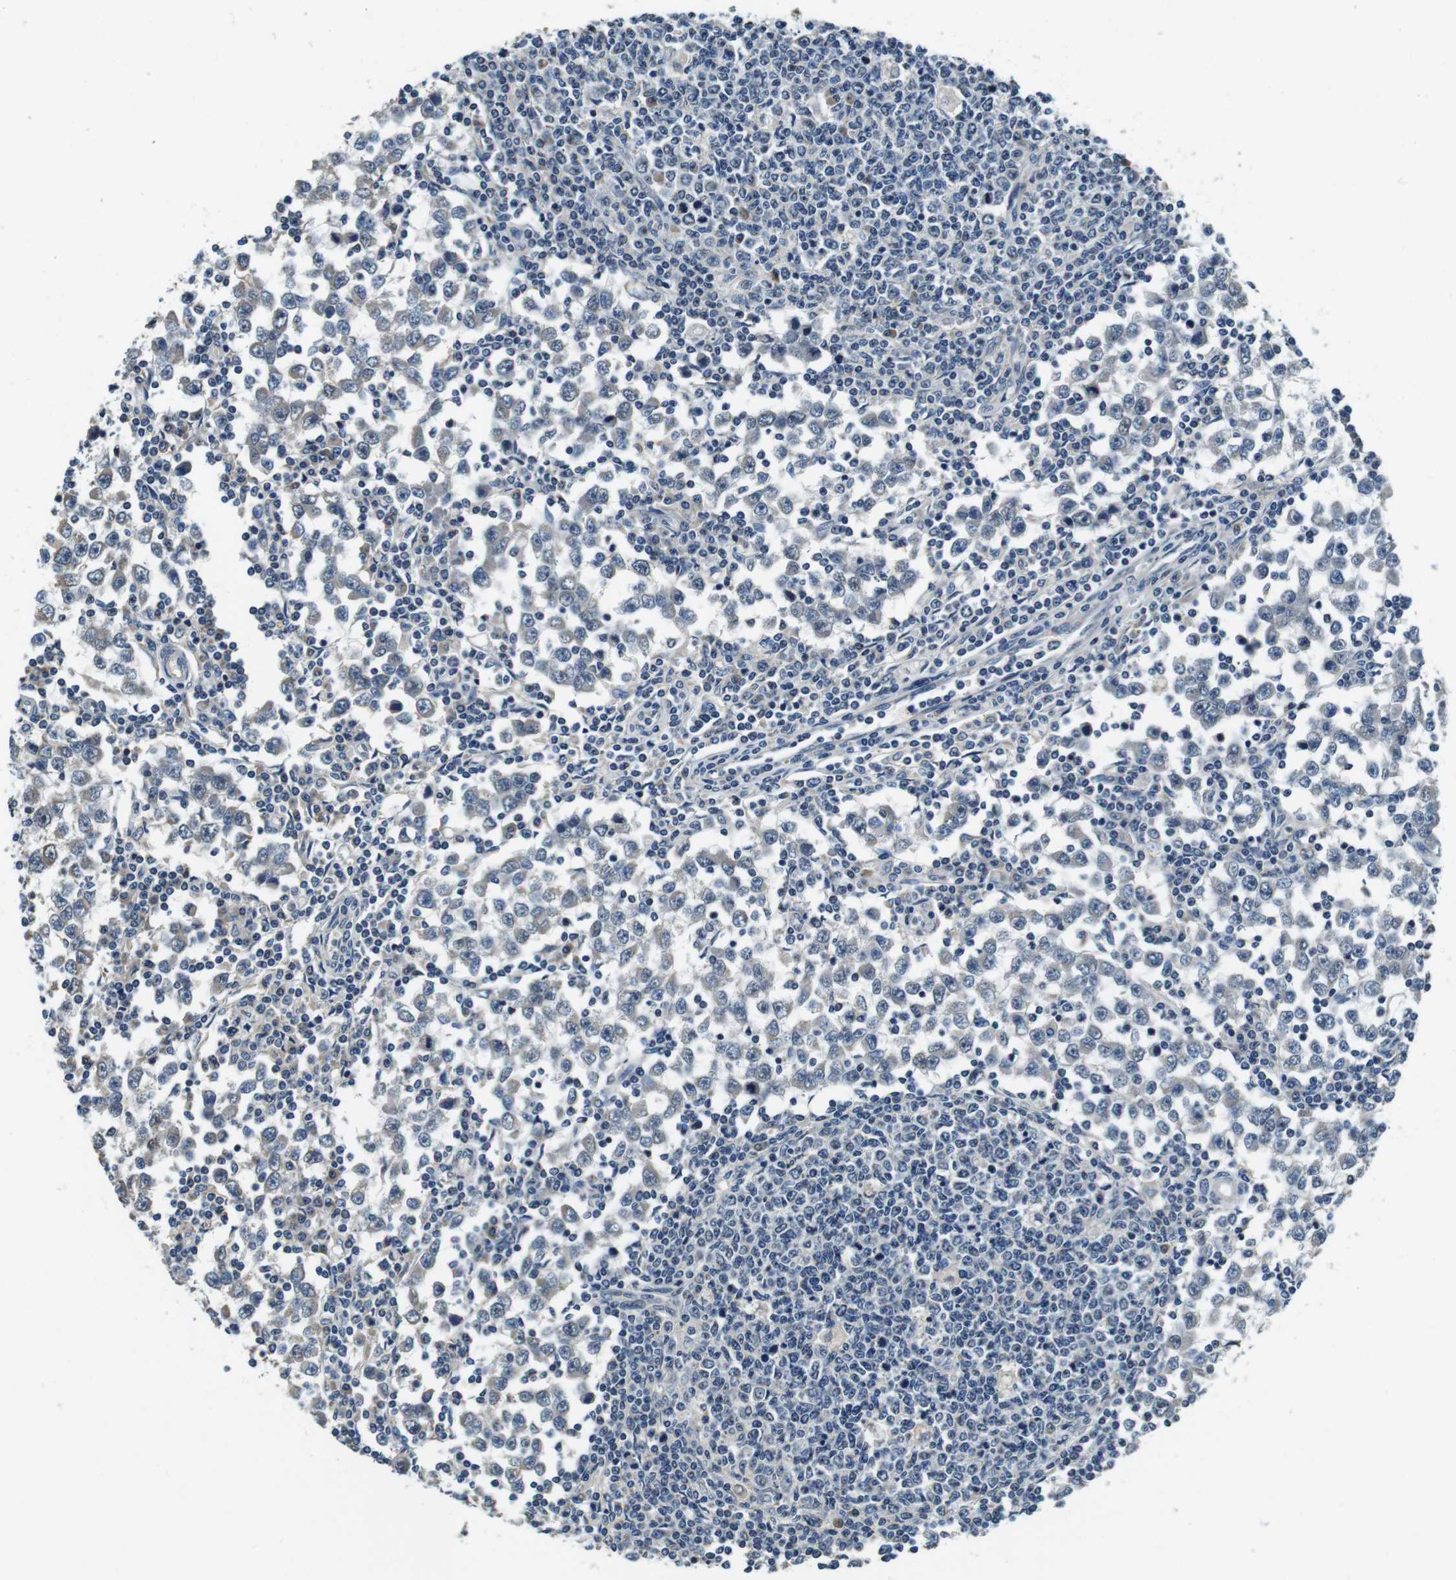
{"staining": {"intensity": "negative", "quantity": "none", "location": "none"}, "tissue": "testis cancer", "cell_type": "Tumor cells", "image_type": "cancer", "snomed": [{"axis": "morphology", "description": "Seminoma, NOS"}, {"axis": "topography", "description": "Testis"}], "caption": "This is an immunohistochemistry (IHC) photomicrograph of human testis cancer (seminoma). There is no staining in tumor cells.", "gene": "DTNA", "patient": {"sex": "male", "age": 65}}